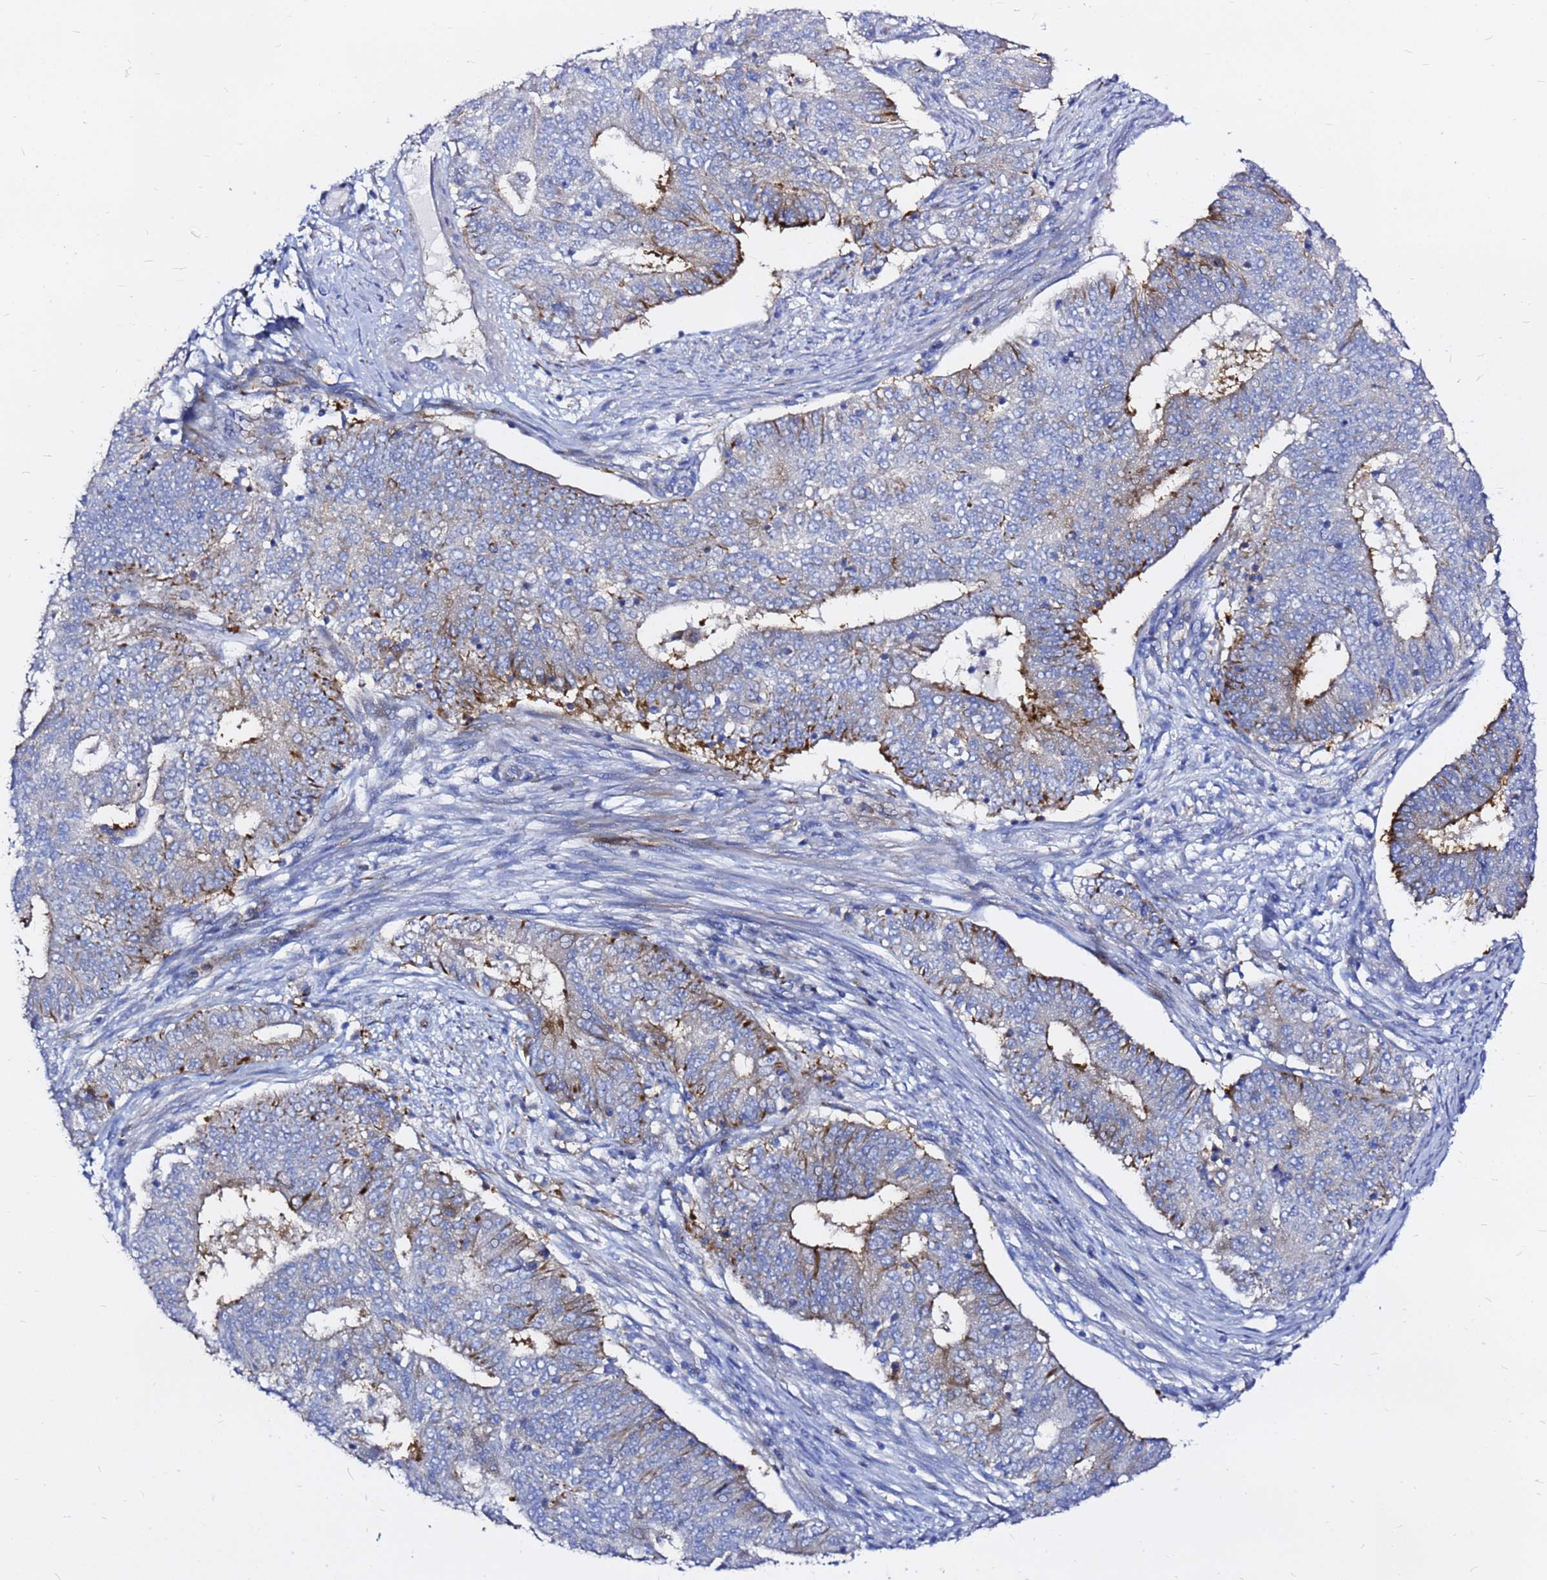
{"staining": {"intensity": "weak", "quantity": "<25%", "location": "cytoplasmic/membranous"}, "tissue": "endometrial cancer", "cell_type": "Tumor cells", "image_type": "cancer", "snomed": [{"axis": "morphology", "description": "Adenocarcinoma, NOS"}, {"axis": "topography", "description": "Endometrium"}], "caption": "A micrograph of endometrial adenocarcinoma stained for a protein demonstrates no brown staining in tumor cells.", "gene": "TUBA8", "patient": {"sex": "female", "age": 62}}